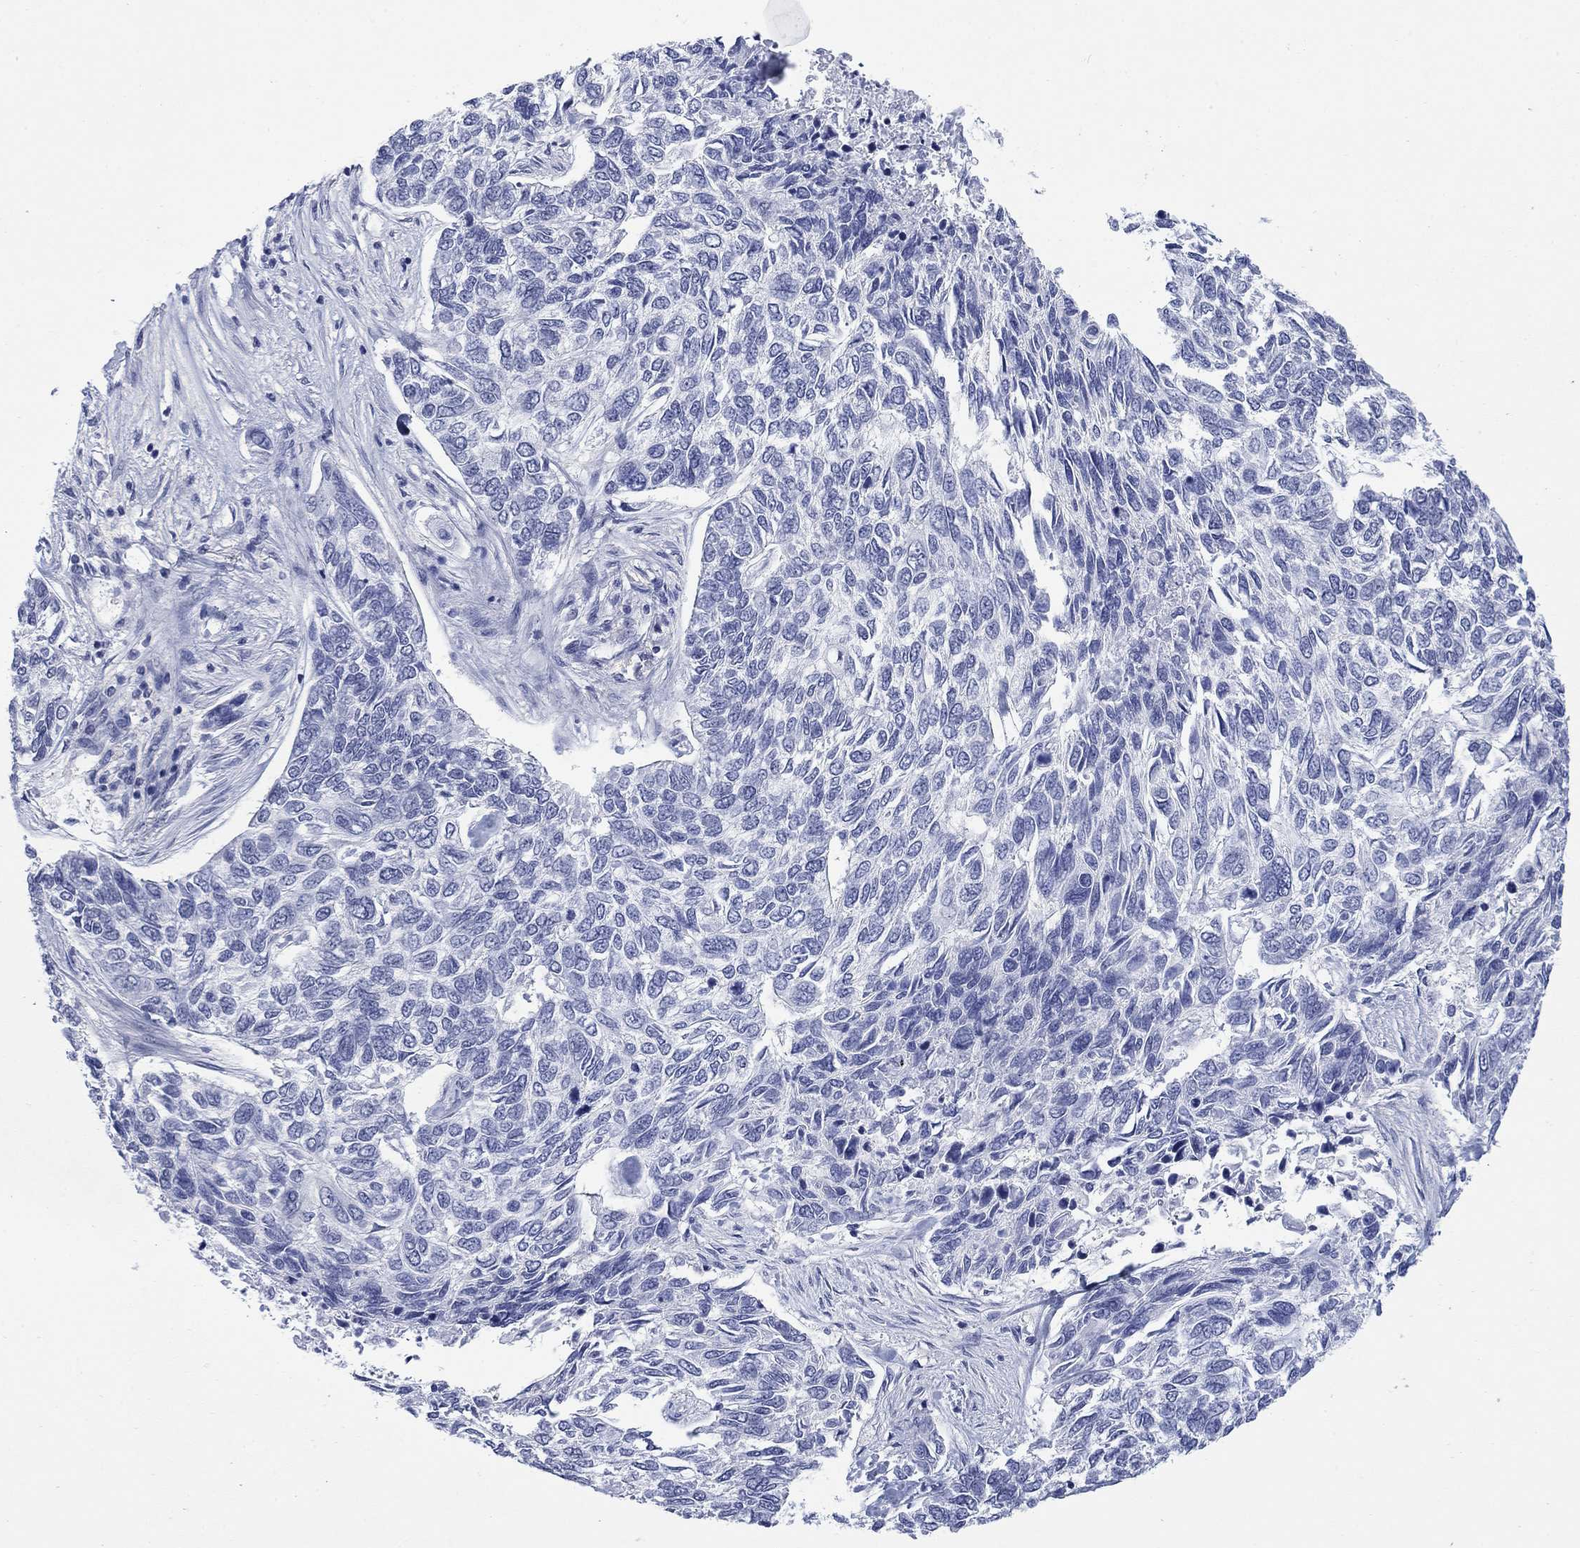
{"staining": {"intensity": "negative", "quantity": "none", "location": "none"}, "tissue": "skin cancer", "cell_type": "Tumor cells", "image_type": "cancer", "snomed": [{"axis": "morphology", "description": "Basal cell carcinoma"}, {"axis": "topography", "description": "Skin"}], "caption": "A micrograph of human skin basal cell carcinoma is negative for staining in tumor cells.", "gene": "IGF2BP3", "patient": {"sex": "female", "age": 65}}